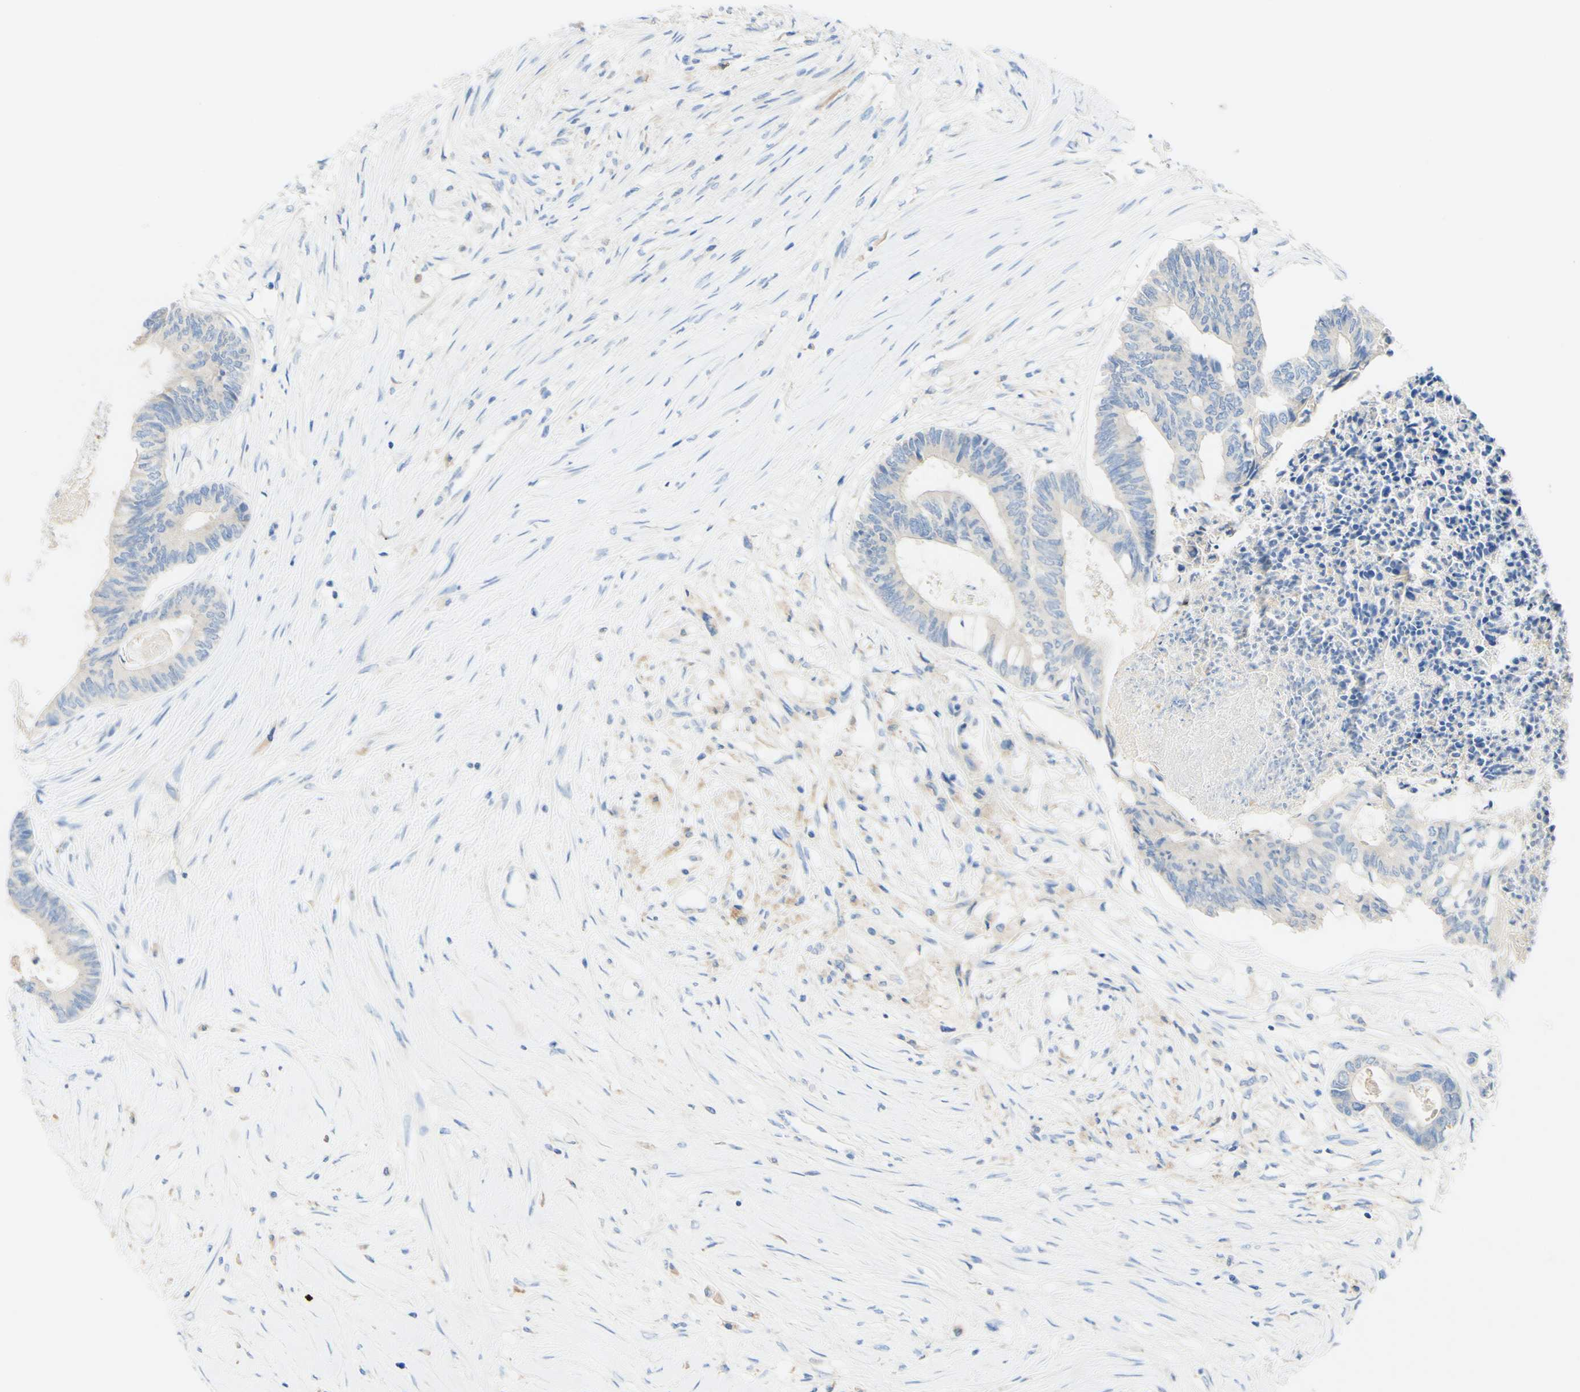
{"staining": {"intensity": "weak", "quantity": "<25%", "location": "cytoplasmic/membranous"}, "tissue": "colorectal cancer", "cell_type": "Tumor cells", "image_type": "cancer", "snomed": [{"axis": "morphology", "description": "Adenocarcinoma, NOS"}, {"axis": "topography", "description": "Rectum"}], "caption": "Immunohistochemistry (IHC) histopathology image of neoplastic tissue: colorectal adenocarcinoma stained with DAB reveals no significant protein staining in tumor cells.", "gene": "FGF4", "patient": {"sex": "male", "age": 63}}